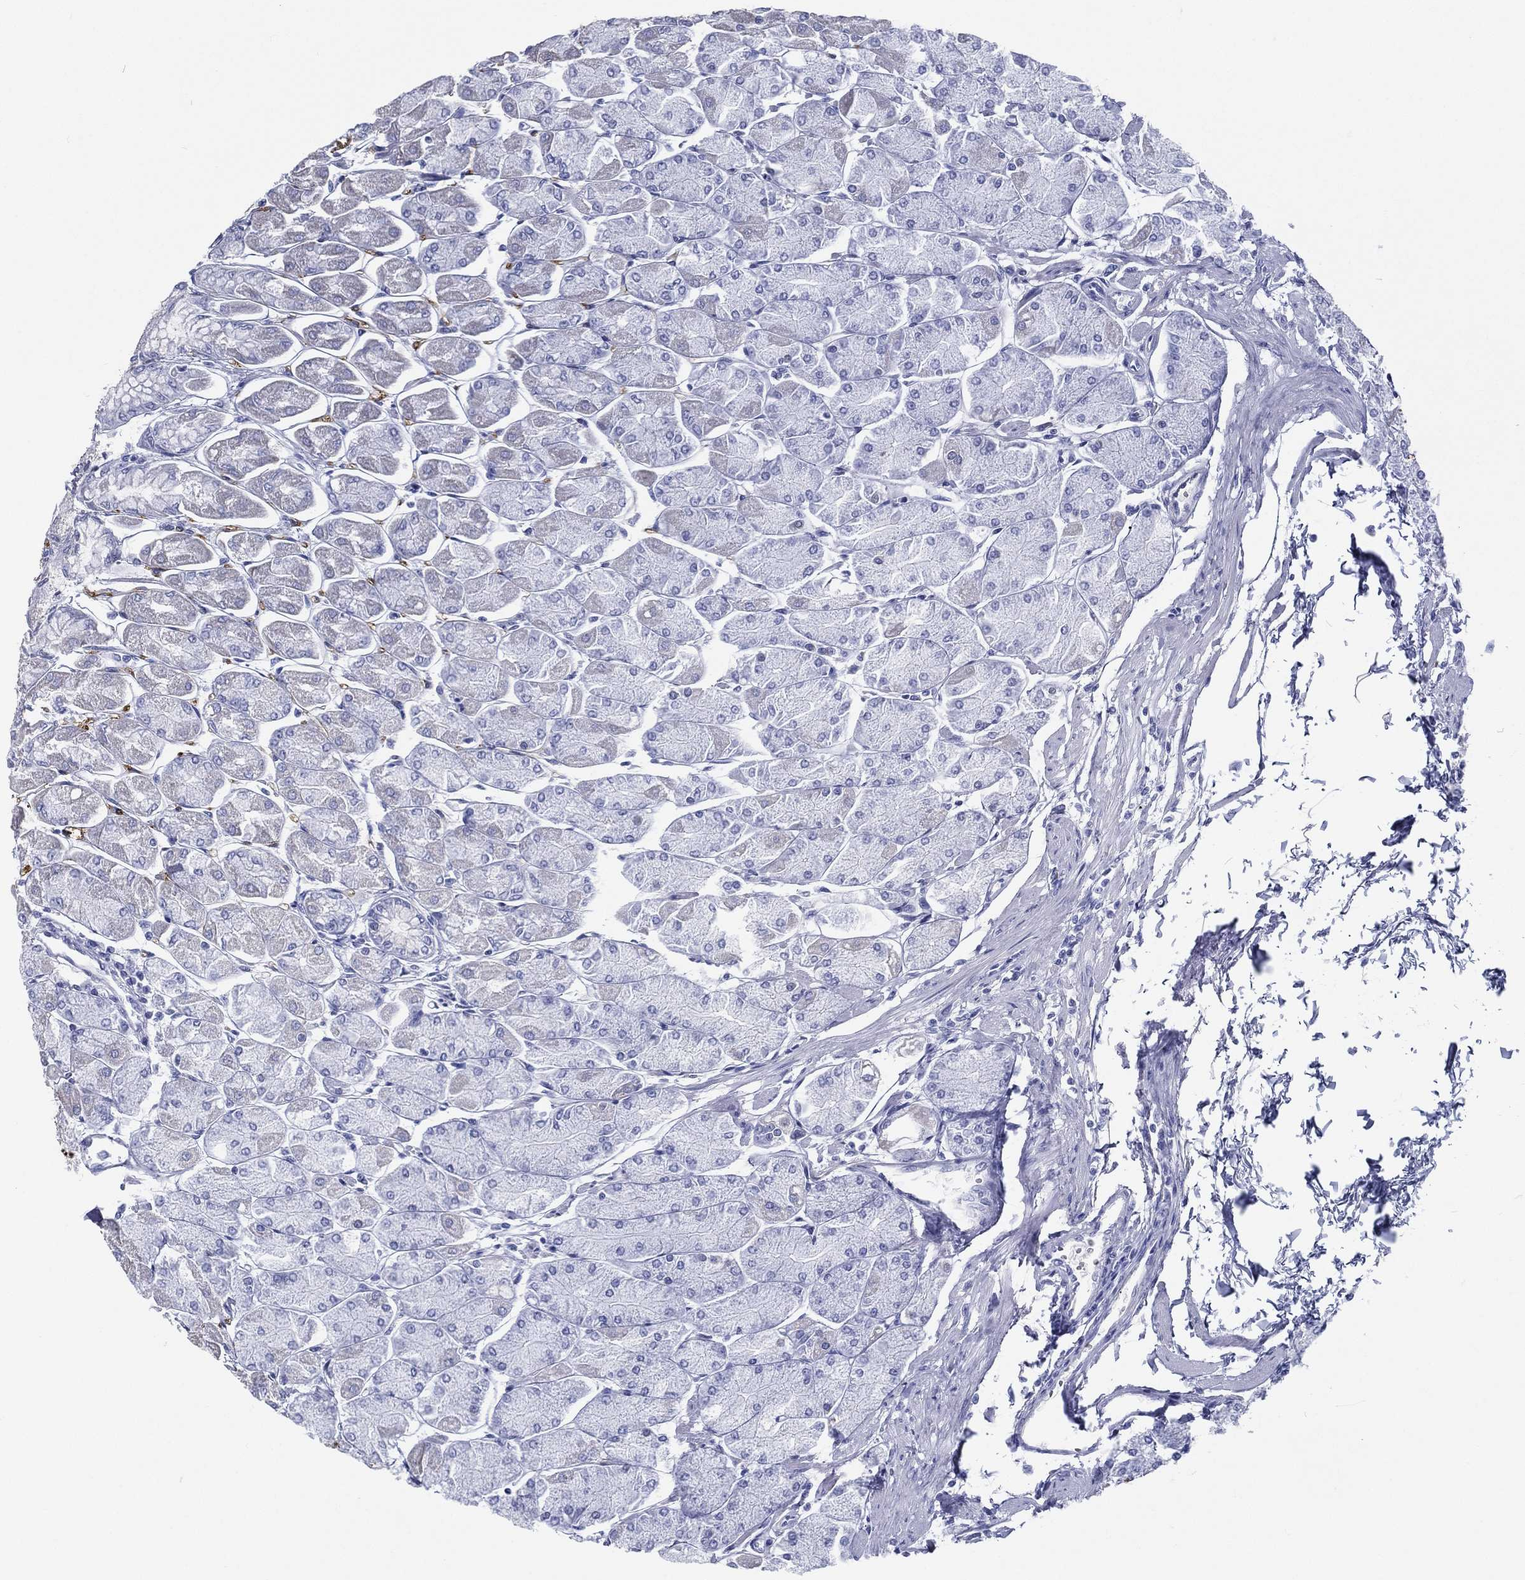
{"staining": {"intensity": "moderate", "quantity": "<25%", "location": "cytoplasmic/membranous"}, "tissue": "stomach", "cell_type": "Glandular cells", "image_type": "normal", "snomed": [{"axis": "morphology", "description": "Normal tissue, NOS"}, {"axis": "topography", "description": "Stomach, upper"}], "caption": "DAB immunohistochemical staining of normal human stomach displays moderate cytoplasmic/membranous protein staining in approximately <25% of glandular cells. (DAB (3,3'-diaminobenzidine) = brown stain, brightfield microscopy at high magnification).", "gene": "RSPH4A", "patient": {"sex": "male", "age": 60}}